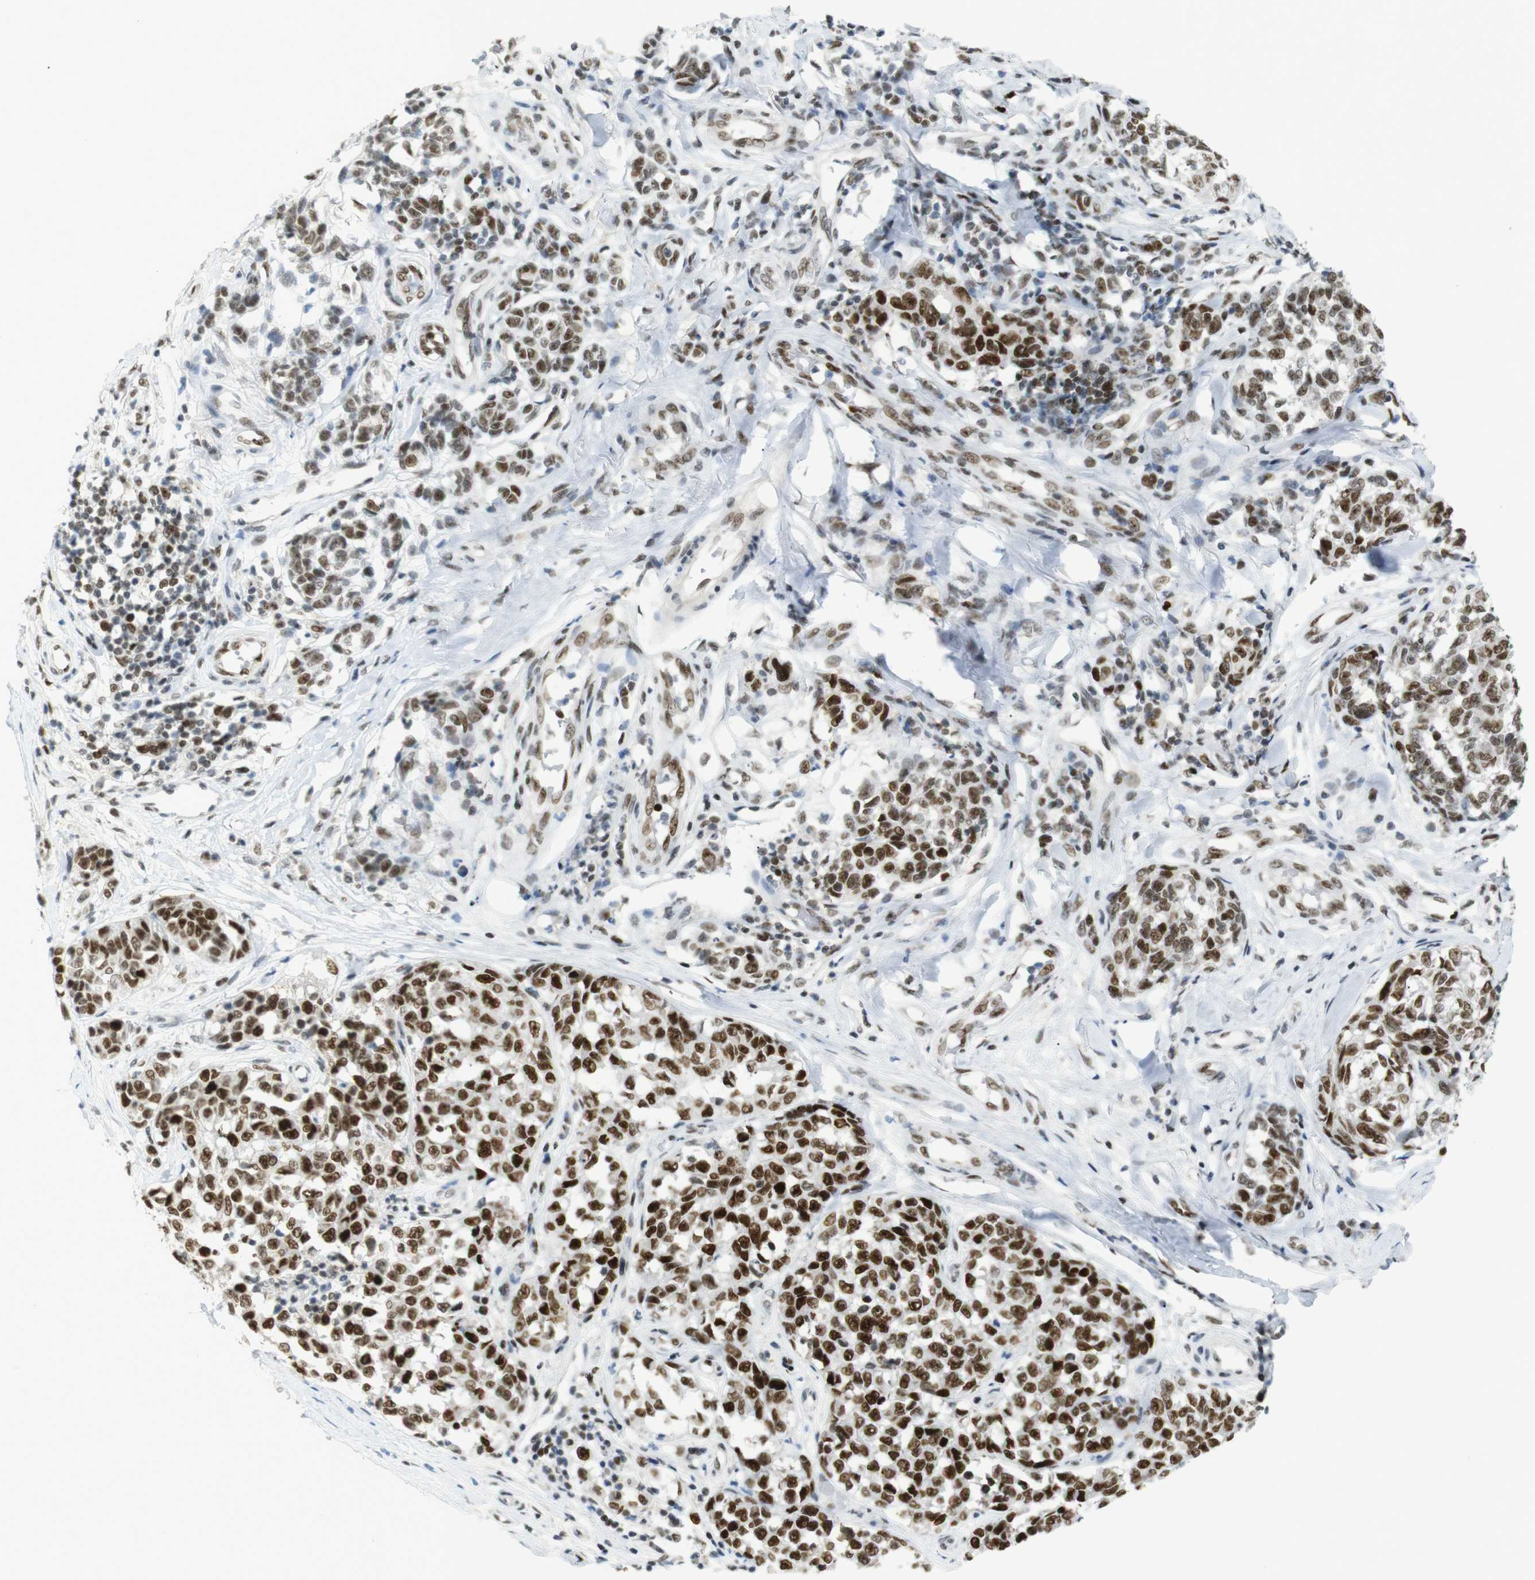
{"staining": {"intensity": "strong", "quantity": ">75%", "location": "nuclear"}, "tissue": "melanoma", "cell_type": "Tumor cells", "image_type": "cancer", "snomed": [{"axis": "morphology", "description": "Malignant melanoma, NOS"}, {"axis": "topography", "description": "Skin"}], "caption": "The image demonstrates staining of melanoma, revealing strong nuclear protein expression (brown color) within tumor cells. (Brightfield microscopy of DAB IHC at high magnification).", "gene": "RIOX2", "patient": {"sex": "female", "age": 64}}